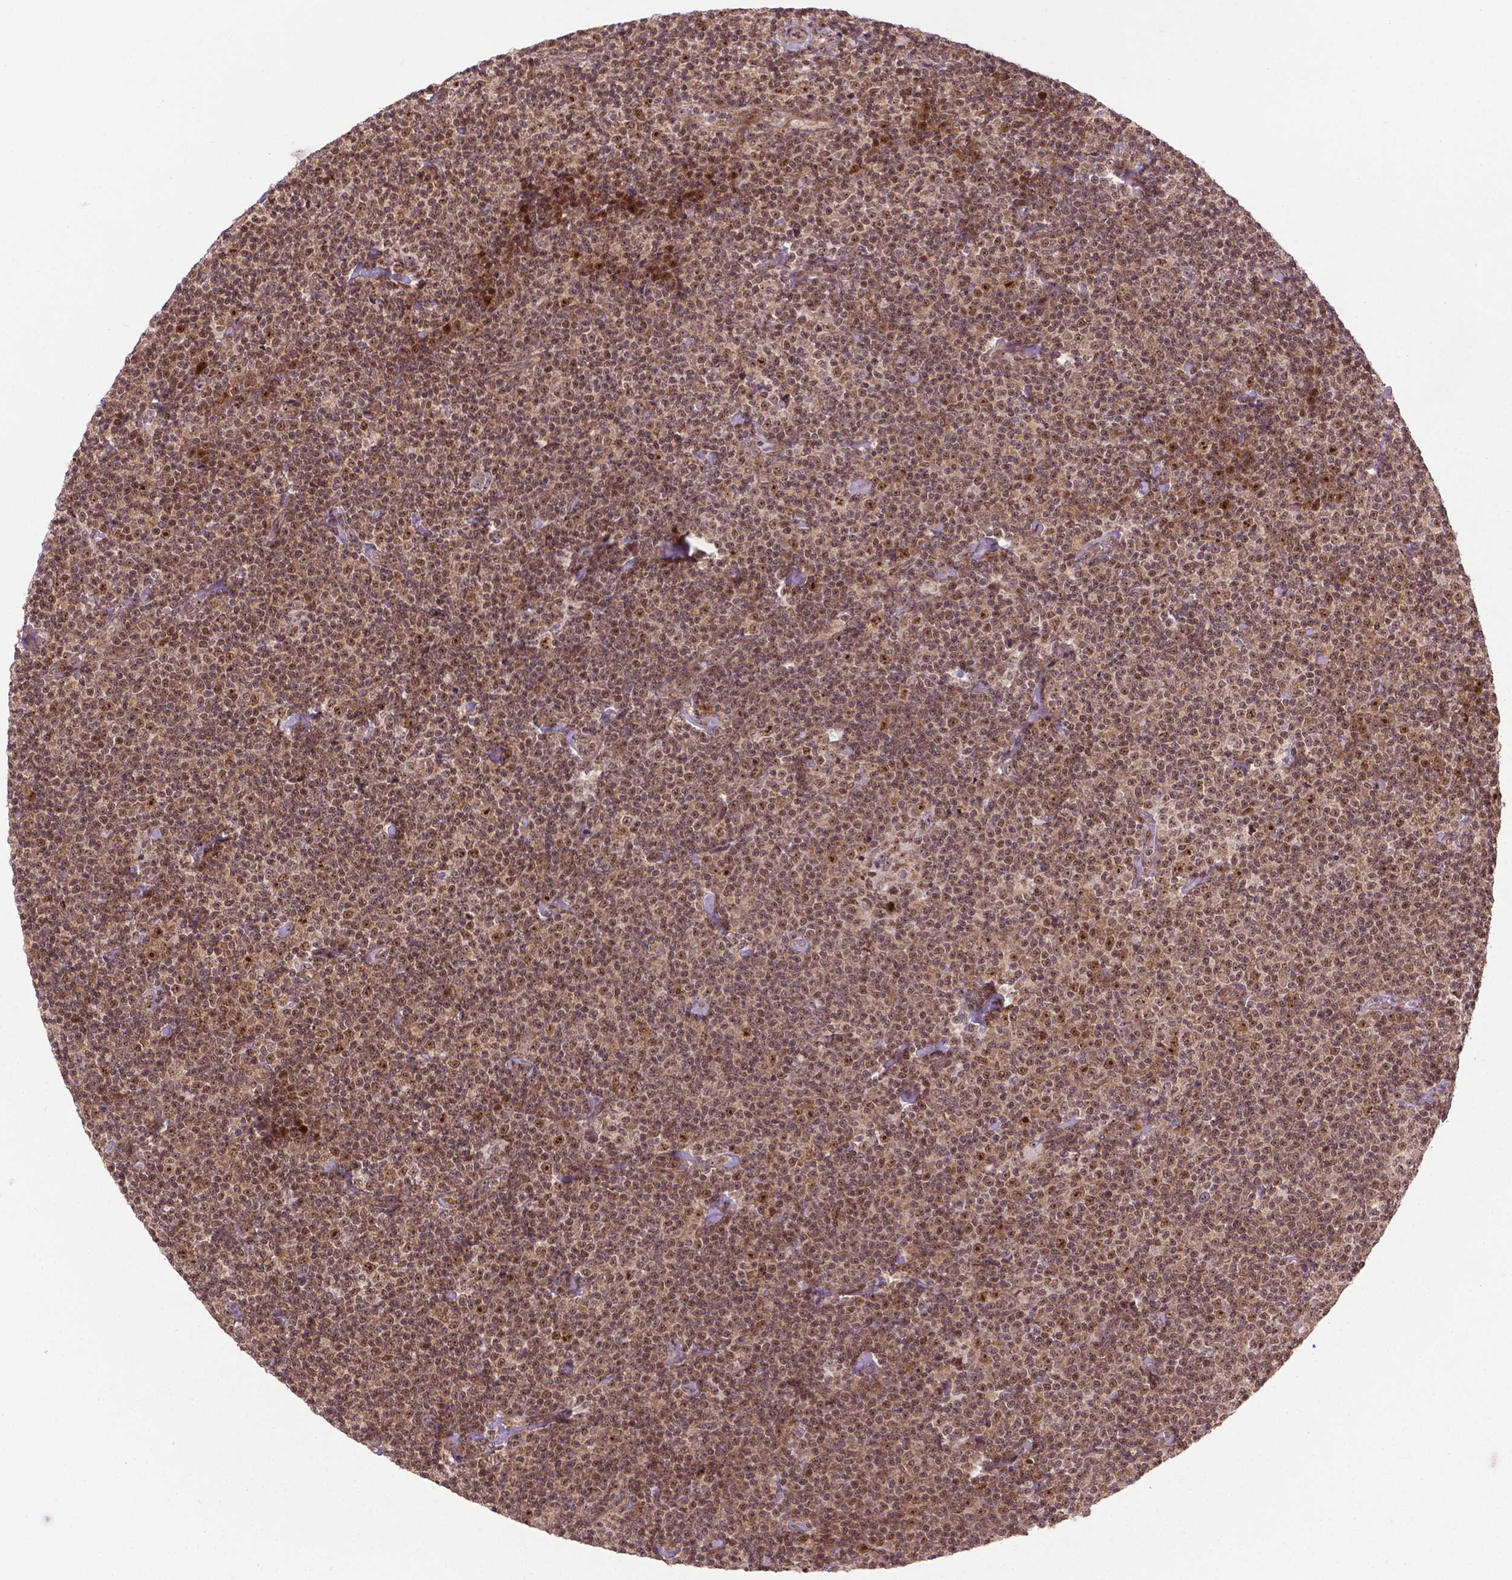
{"staining": {"intensity": "moderate", "quantity": ">75%", "location": "nuclear"}, "tissue": "lymphoma", "cell_type": "Tumor cells", "image_type": "cancer", "snomed": [{"axis": "morphology", "description": "Malignant lymphoma, non-Hodgkin's type, Low grade"}, {"axis": "topography", "description": "Lymph node"}], "caption": "Immunohistochemistry (IHC) staining of malignant lymphoma, non-Hodgkin's type (low-grade), which reveals medium levels of moderate nuclear staining in approximately >75% of tumor cells indicating moderate nuclear protein expression. The staining was performed using DAB (brown) for protein detection and nuclei were counterstained in hematoxylin (blue).", "gene": "CSNK2A1", "patient": {"sex": "male", "age": 81}}